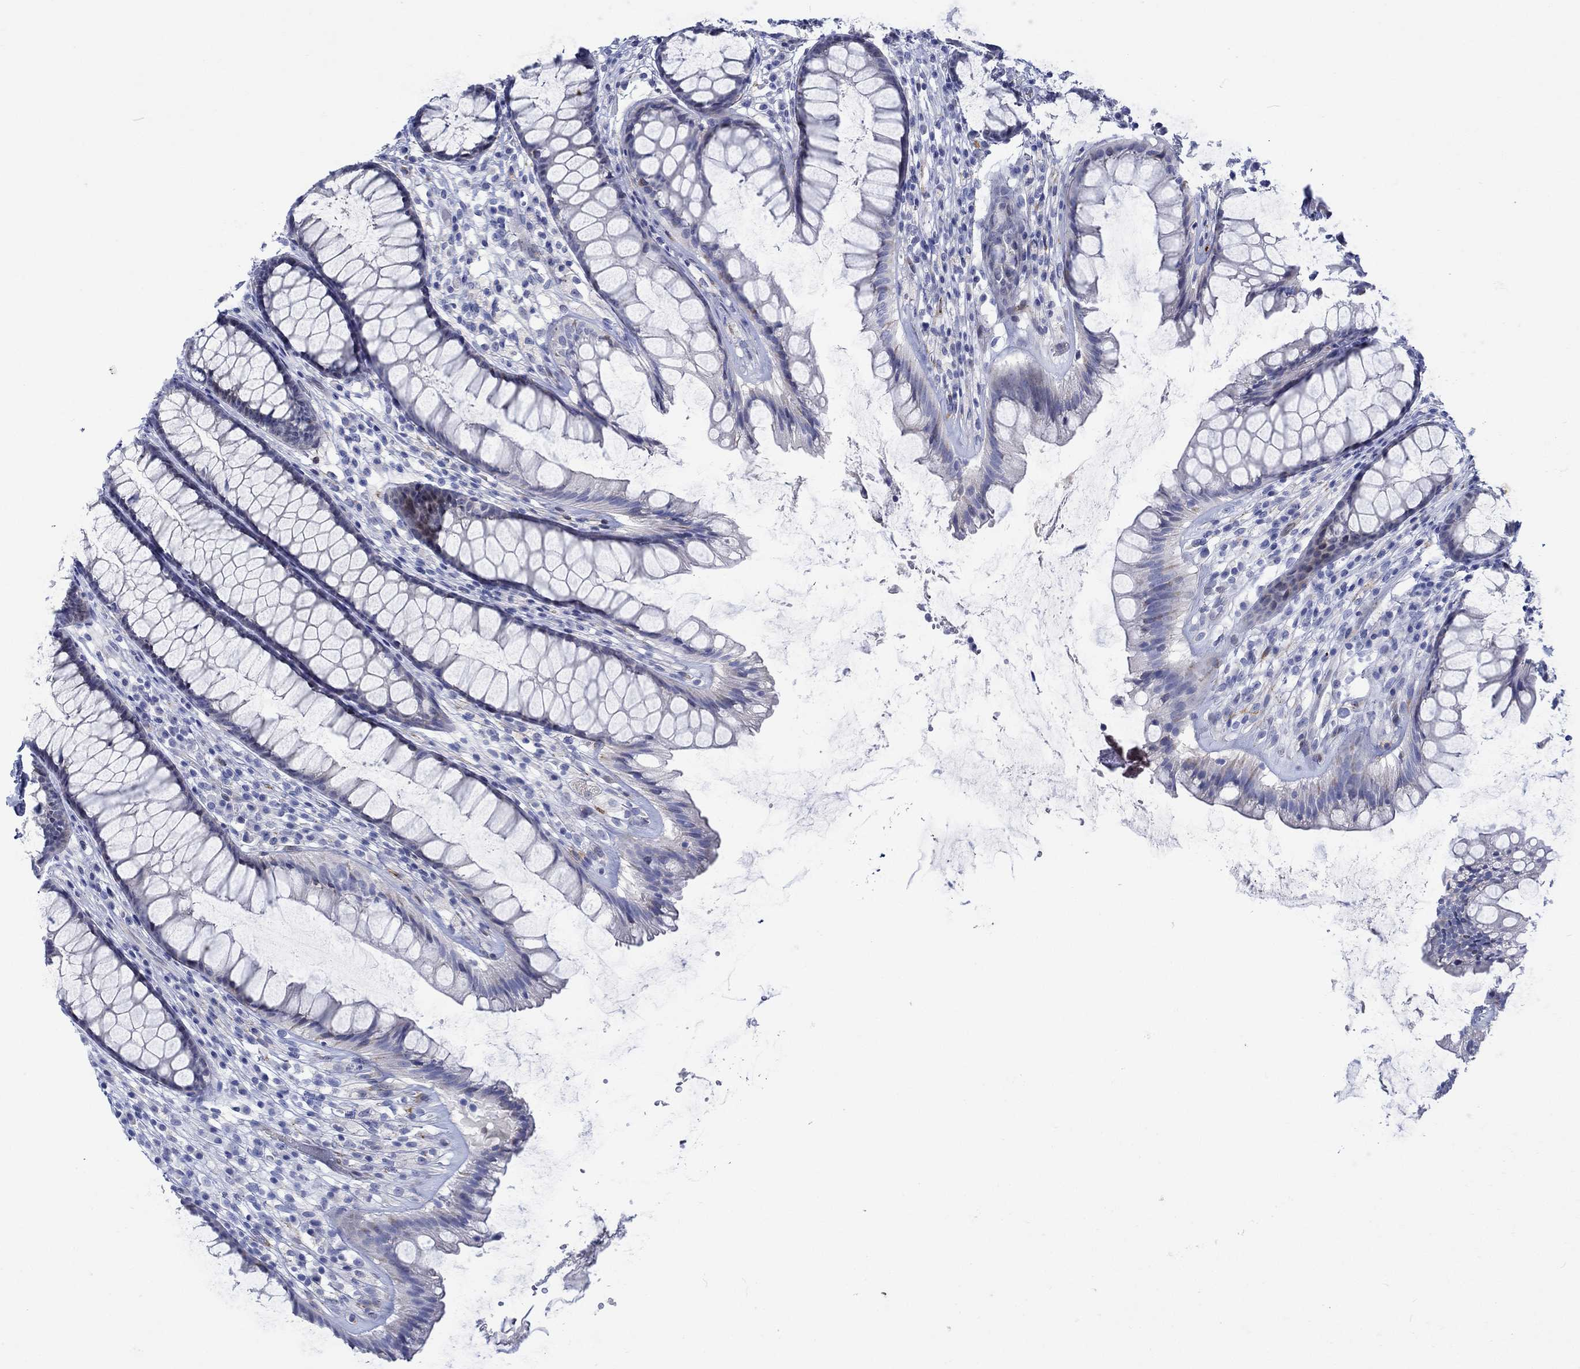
{"staining": {"intensity": "negative", "quantity": "none", "location": "none"}, "tissue": "rectum", "cell_type": "Glandular cells", "image_type": "normal", "snomed": [{"axis": "morphology", "description": "Normal tissue, NOS"}, {"axis": "topography", "description": "Rectum"}], "caption": "This is an immunohistochemistry histopathology image of normal rectum. There is no positivity in glandular cells.", "gene": "KSR2", "patient": {"sex": "male", "age": 72}}